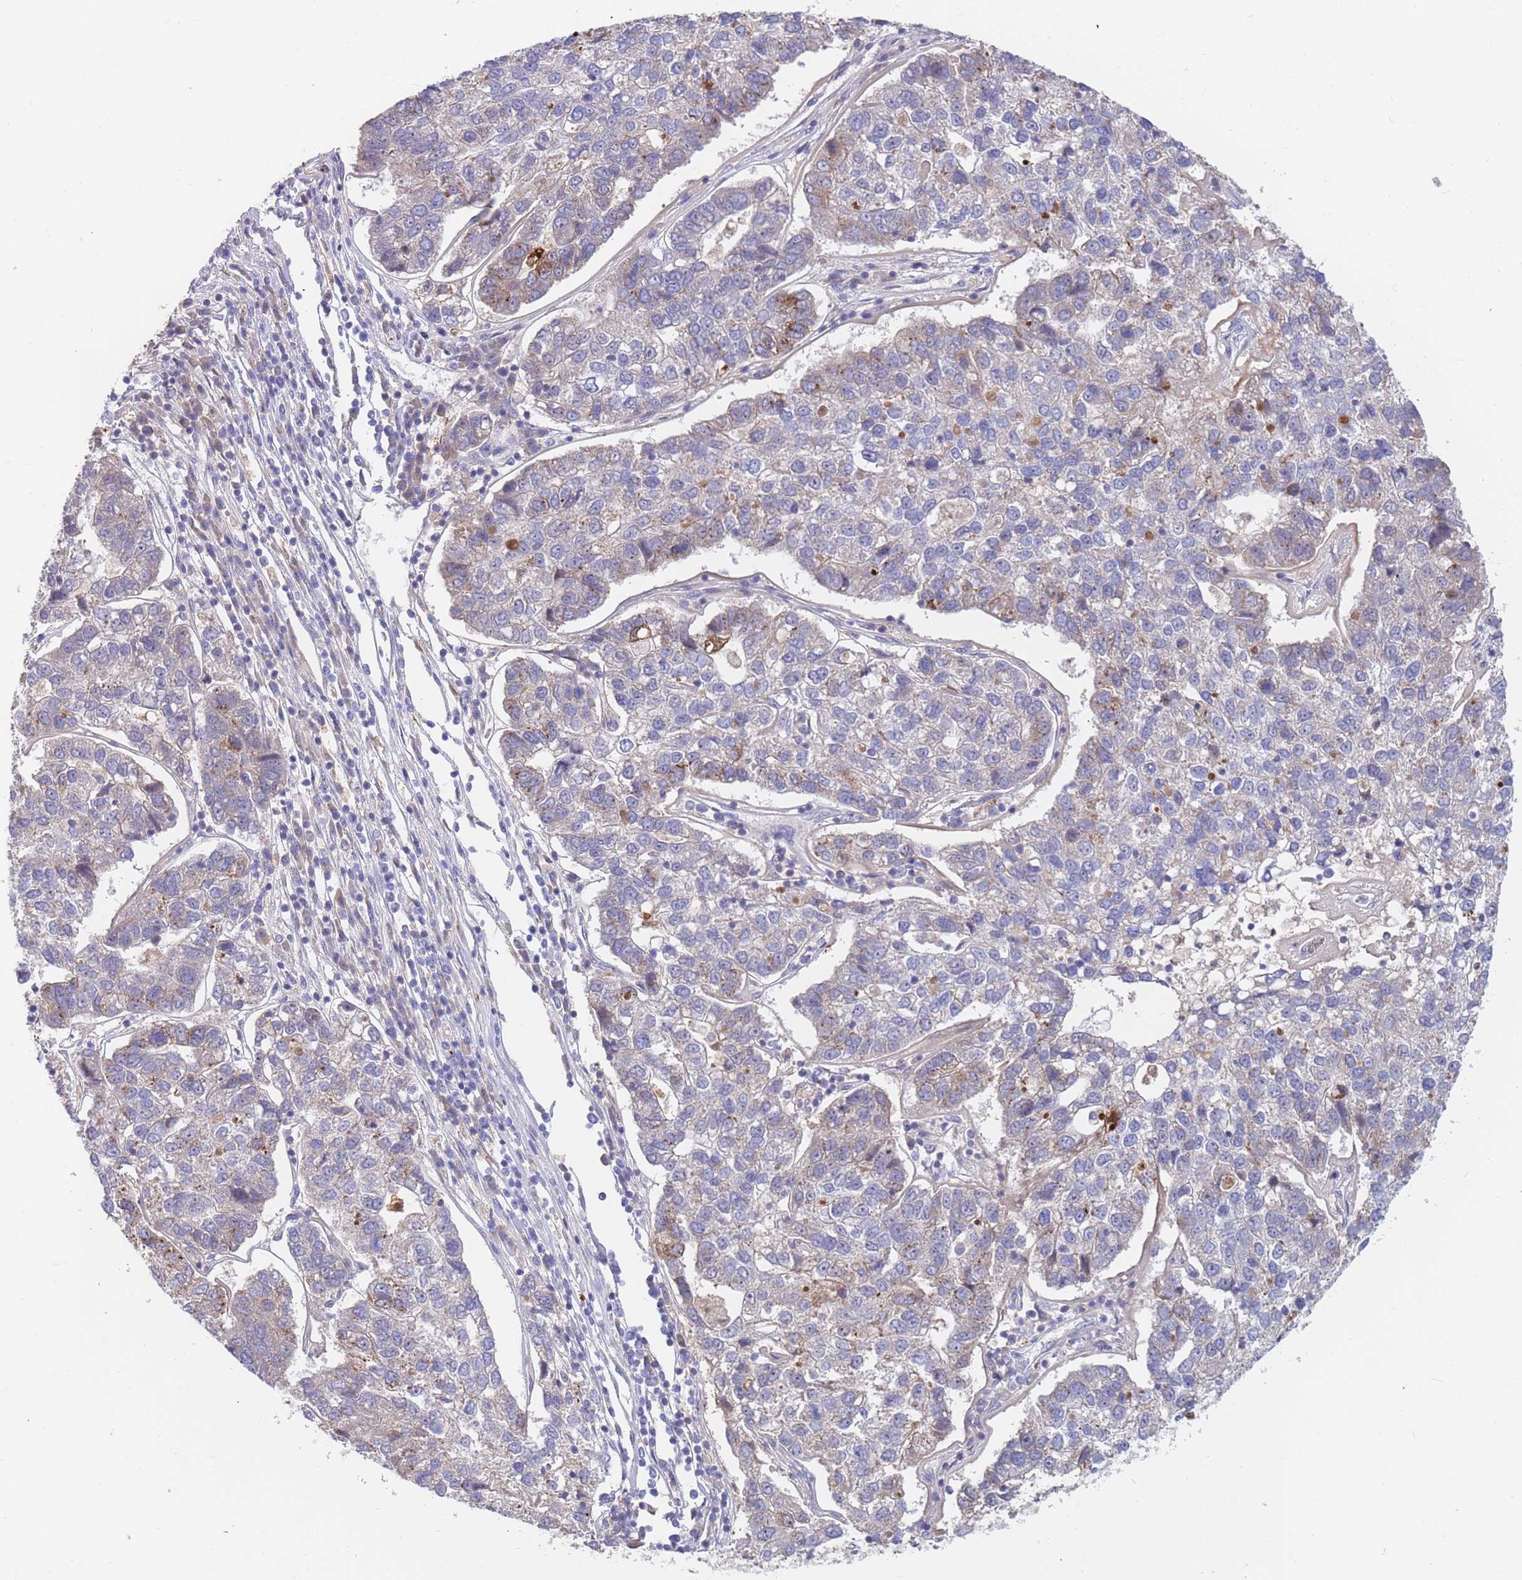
{"staining": {"intensity": "moderate", "quantity": "<25%", "location": "cytoplasmic/membranous"}, "tissue": "pancreatic cancer", "cell_type": "Tumor cells", "image_type": "cancer", "snomed": [{"axis": "morphology", "description": "Adenocarcinoma, NOS"}, {"axis": "topography", "description": "Pancreas"}], "caption": "Pancreatic cancer (adenocarcinoma) stained with a protein marker exhibits moderate staining in tumor cells.", "gene": "BORCS5", "patient": {"sex": "female", "age": 61}}